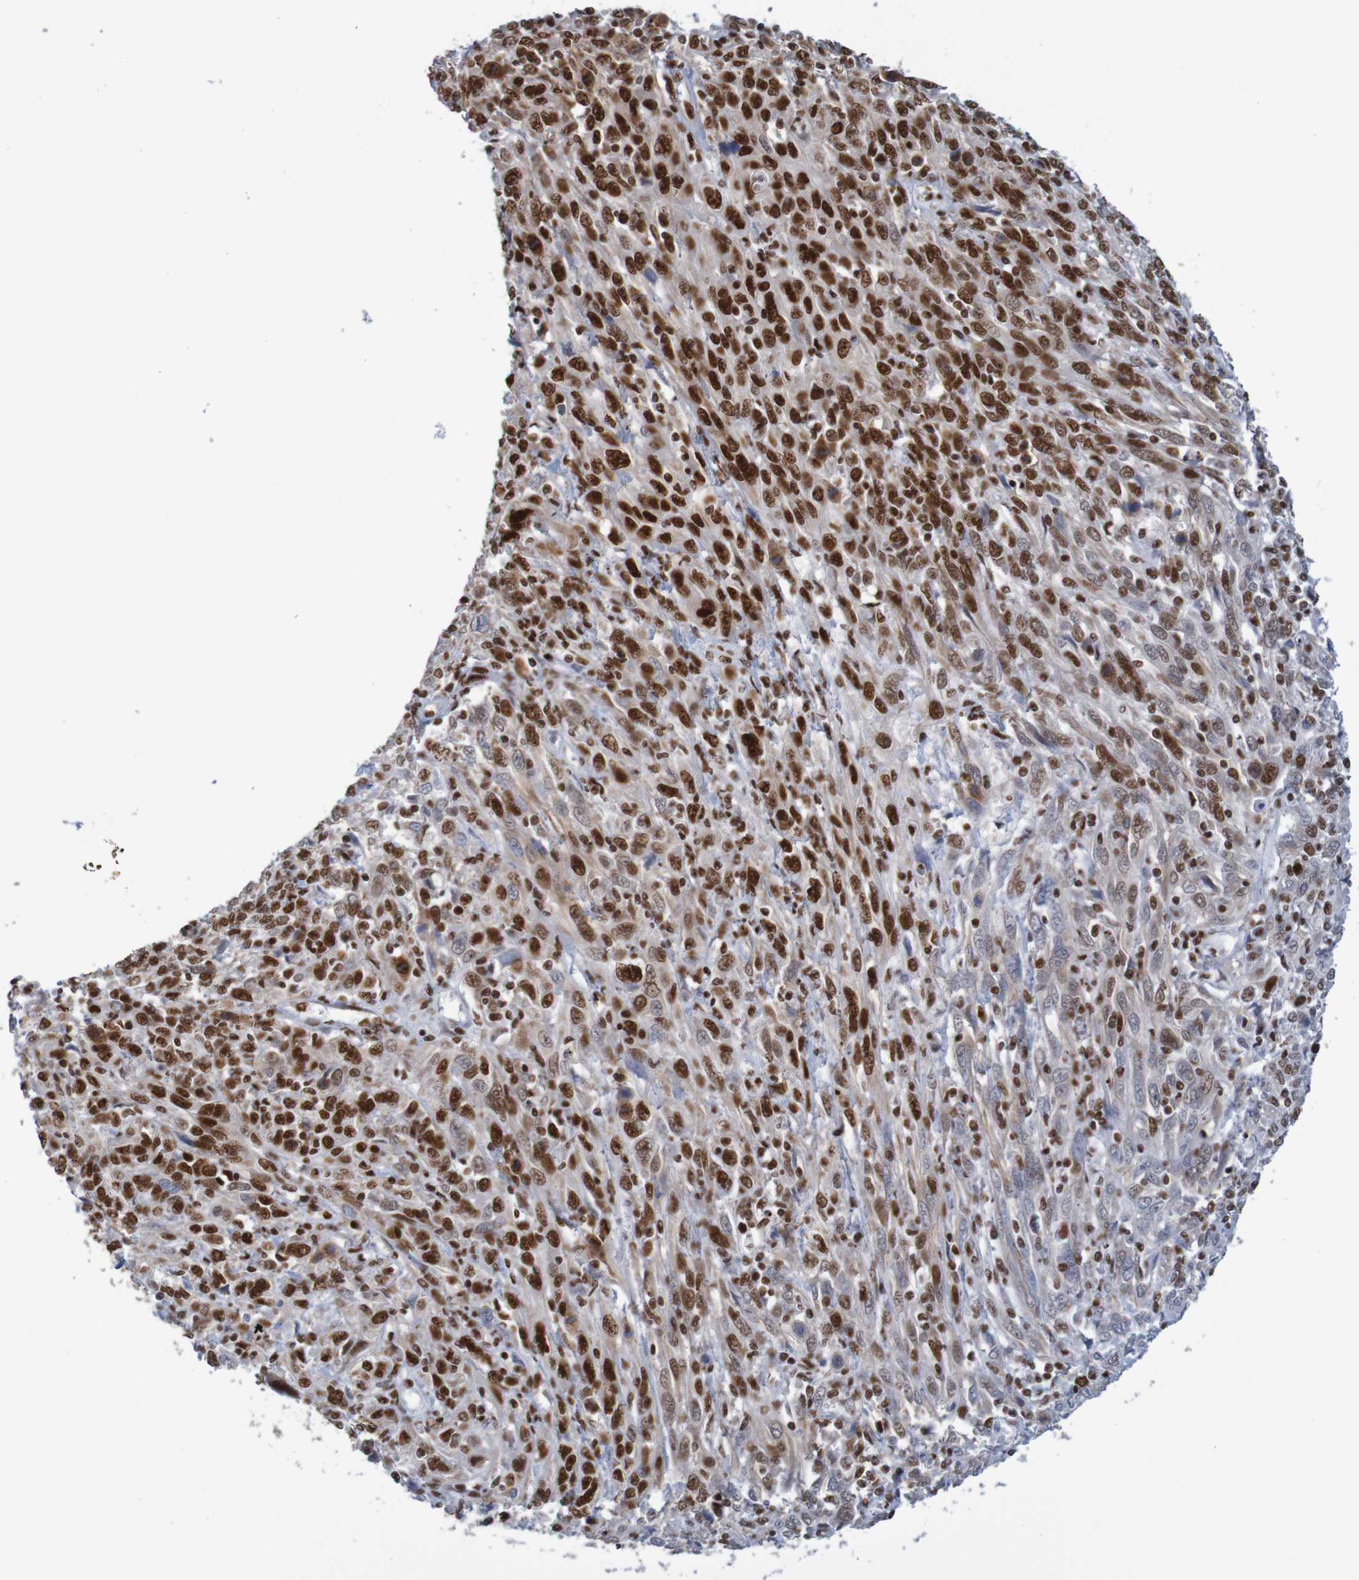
{"staining": {"intensity": "strong", "quantity": ">75%", "location": "nuclear"}, "tissue": "cervical cancer", "cell_type": "Tumor cells", "image_type": "cancer", "snomed": [{"axis": "morphology", "description": "Squamous cell carcinoma, NOS"}, {"axis": "topography", "description": "Cervix"}], "caption": "Cervical cancer (squamous cell carcinoma) was stained to show a protein in brown. There is high levels of strong nuclear positivity in about >75% of tumor cells.", "gene": "THRAP3", "patient": {"sex": "female", "age": 46}}